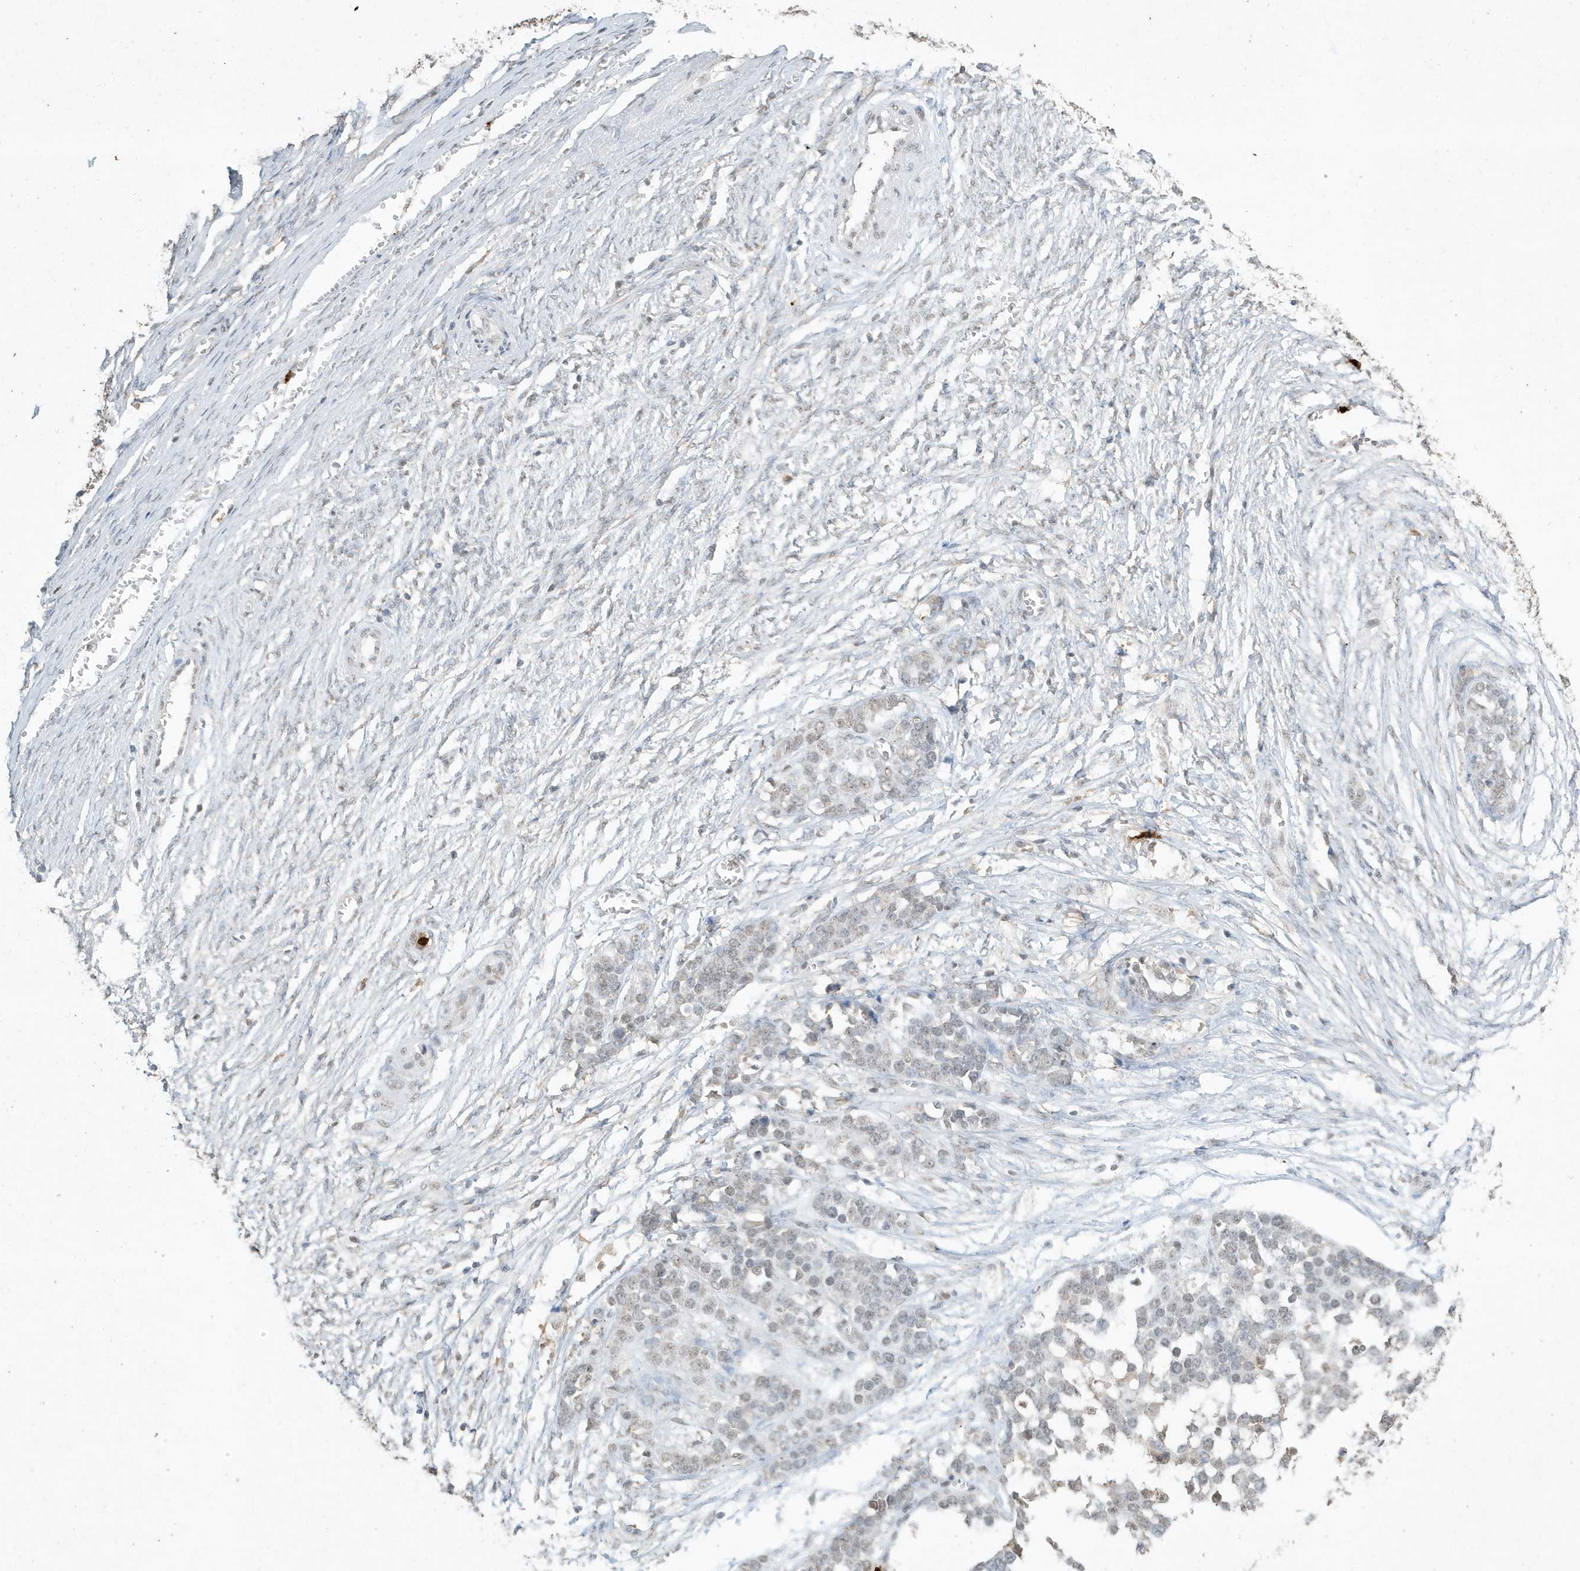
{"staining": {"intensity": "weak", "quantity": "<25%", "location": "nuclear"}, "tissue": "ovarian cancer", "cell_type": "Tumor cells", "image_type": "cancer", "snomed": [{"axis": "morphology", "description": "Cystadenocarcinoma, serous, NOS"}, {"axis": "topography", "description": "Ovary"}], "caption": "Ovarian serous cystadenocarcinoma was stained to show a protein in brown. There is no significant positivity in tumor cells.", "gene": "DEFA1", "patient": {"sex": "female", "age": 44}}